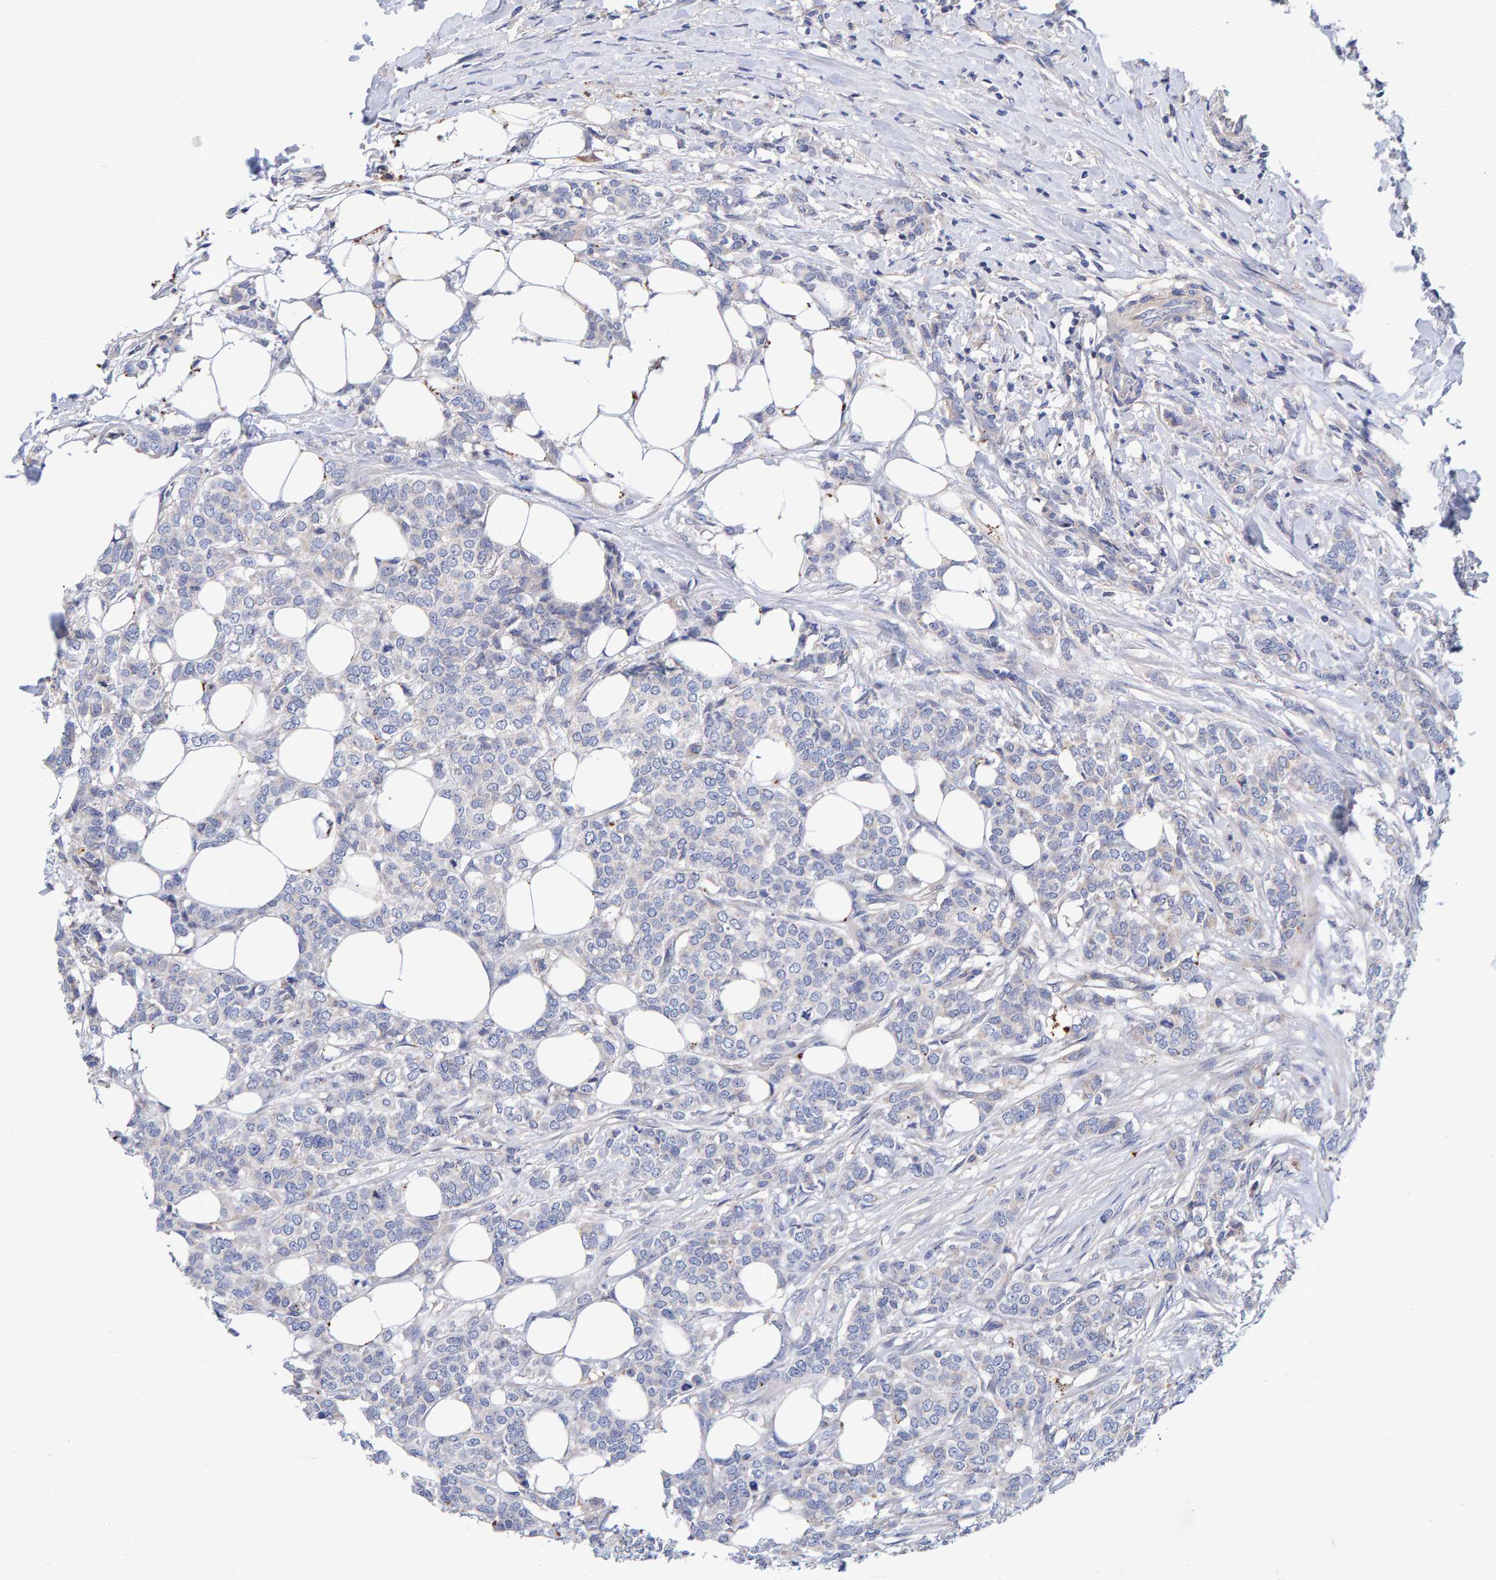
{"staining": {"intensity": "negative", "quantity": "none", "location": "none"}, "tissue": "breast cancer", "cell_type": "Tumor cells", "image_type": "cancer", "snomed": [{"axis": "morphology", "description": "Lobular carcinoma"}, {"axis": "topography", "description": "Skin"}, {"axis": "topography", "description": "Breast"}], "caption": "Tumor cells are negative for protein expression in human breast cancer (lobular carcinoma).", "gene": "EFR3A", "patient": {"sex": "female", "age": 46}}